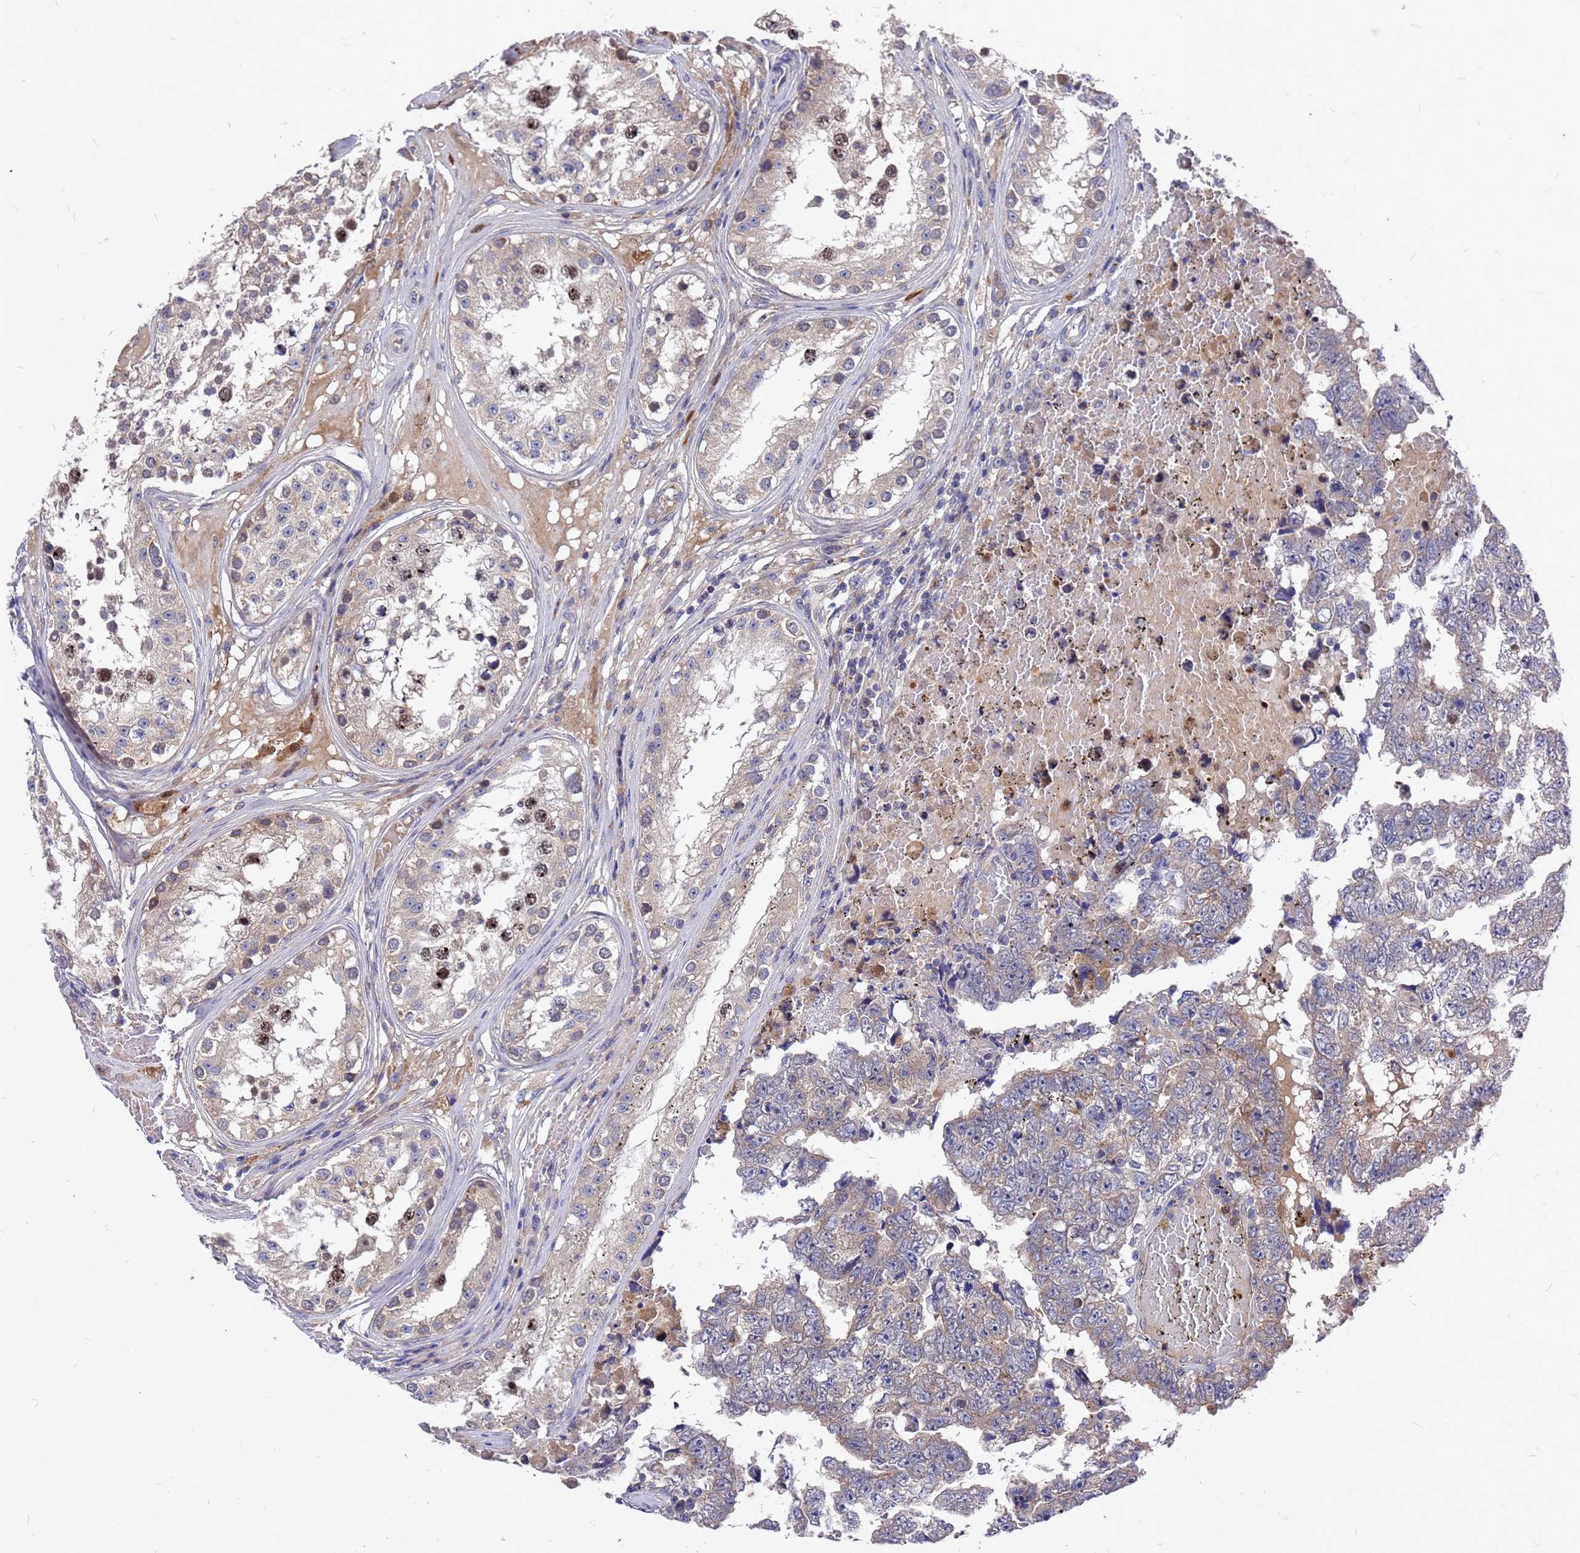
{"staining": {"intensity": "negative", "quantity": "none", "location": "none"}, "tissue": "testis cancer", "cell_type": "Tumor cells", "image_type": "cancer", "snomed": [{"axis": "morphology", "description": "Carcinoma, Embryonal, NOS"}, {"axis": "topography", "description": "Testis"}], "caption": "A high-resolution photomicrograph shows immunohistochemistry staining of testis embryonal carcinoma, which shows no significant staining in tumor cells.", "gene": "ZNF717", "patient": {"sex": "male", "age": 25}}